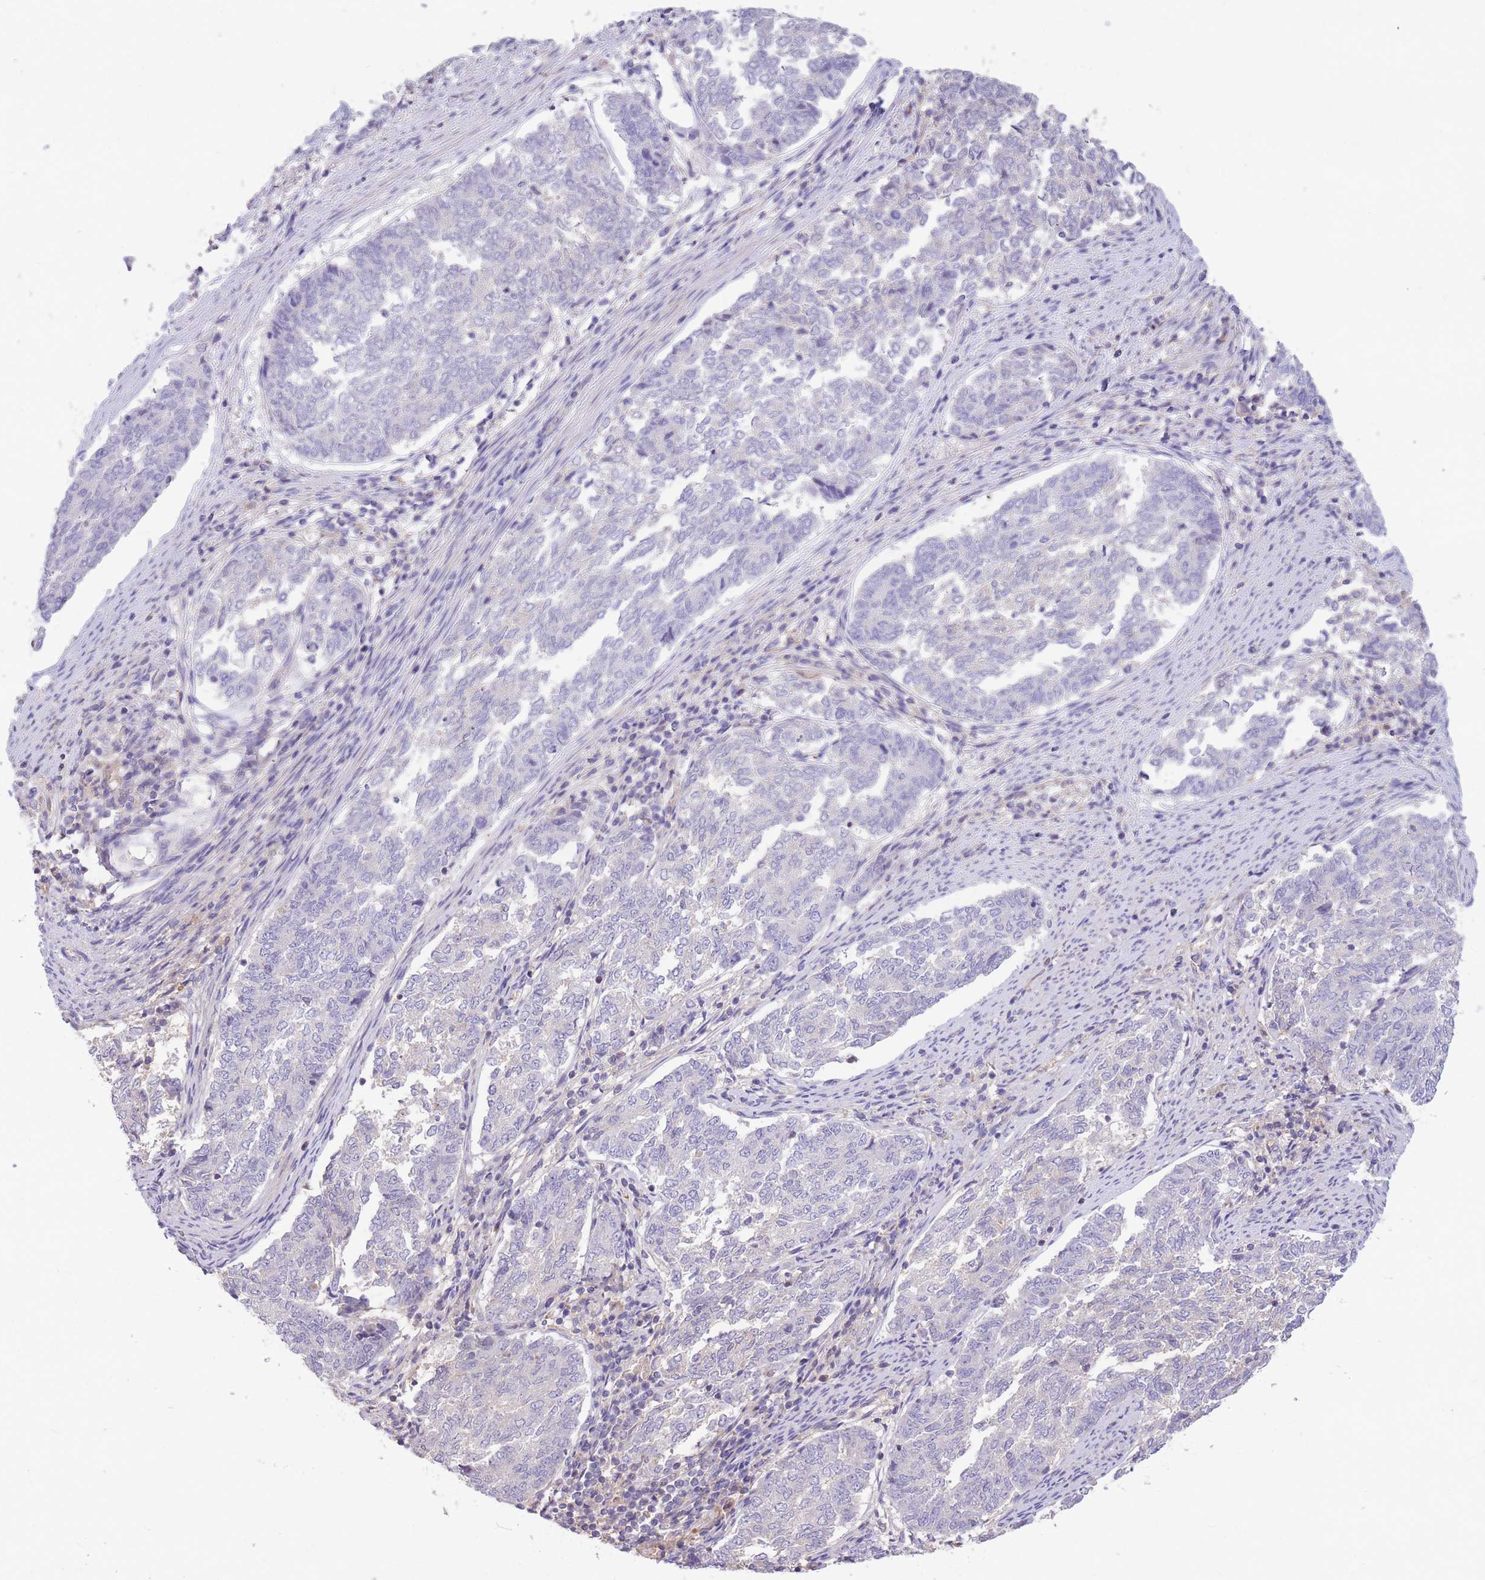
{"staining": {"intensity": "negative", "quantity": "none", "location": "none"}, "tissue": "endometrial cancer", "cell_type": "Tumor cells", "image_type": "cancer", "snomed": [{"axis": "morphology", "description": "Adenocarcinoma, NOS"}, {"axis": "topography", "description": "Endometrium"}], "caption": "The histopathology image exhibits no staining of tumor cells in endometrial cancer.", "gene": "OR5T1", "patient": {"sex": "female", "age": 80}}